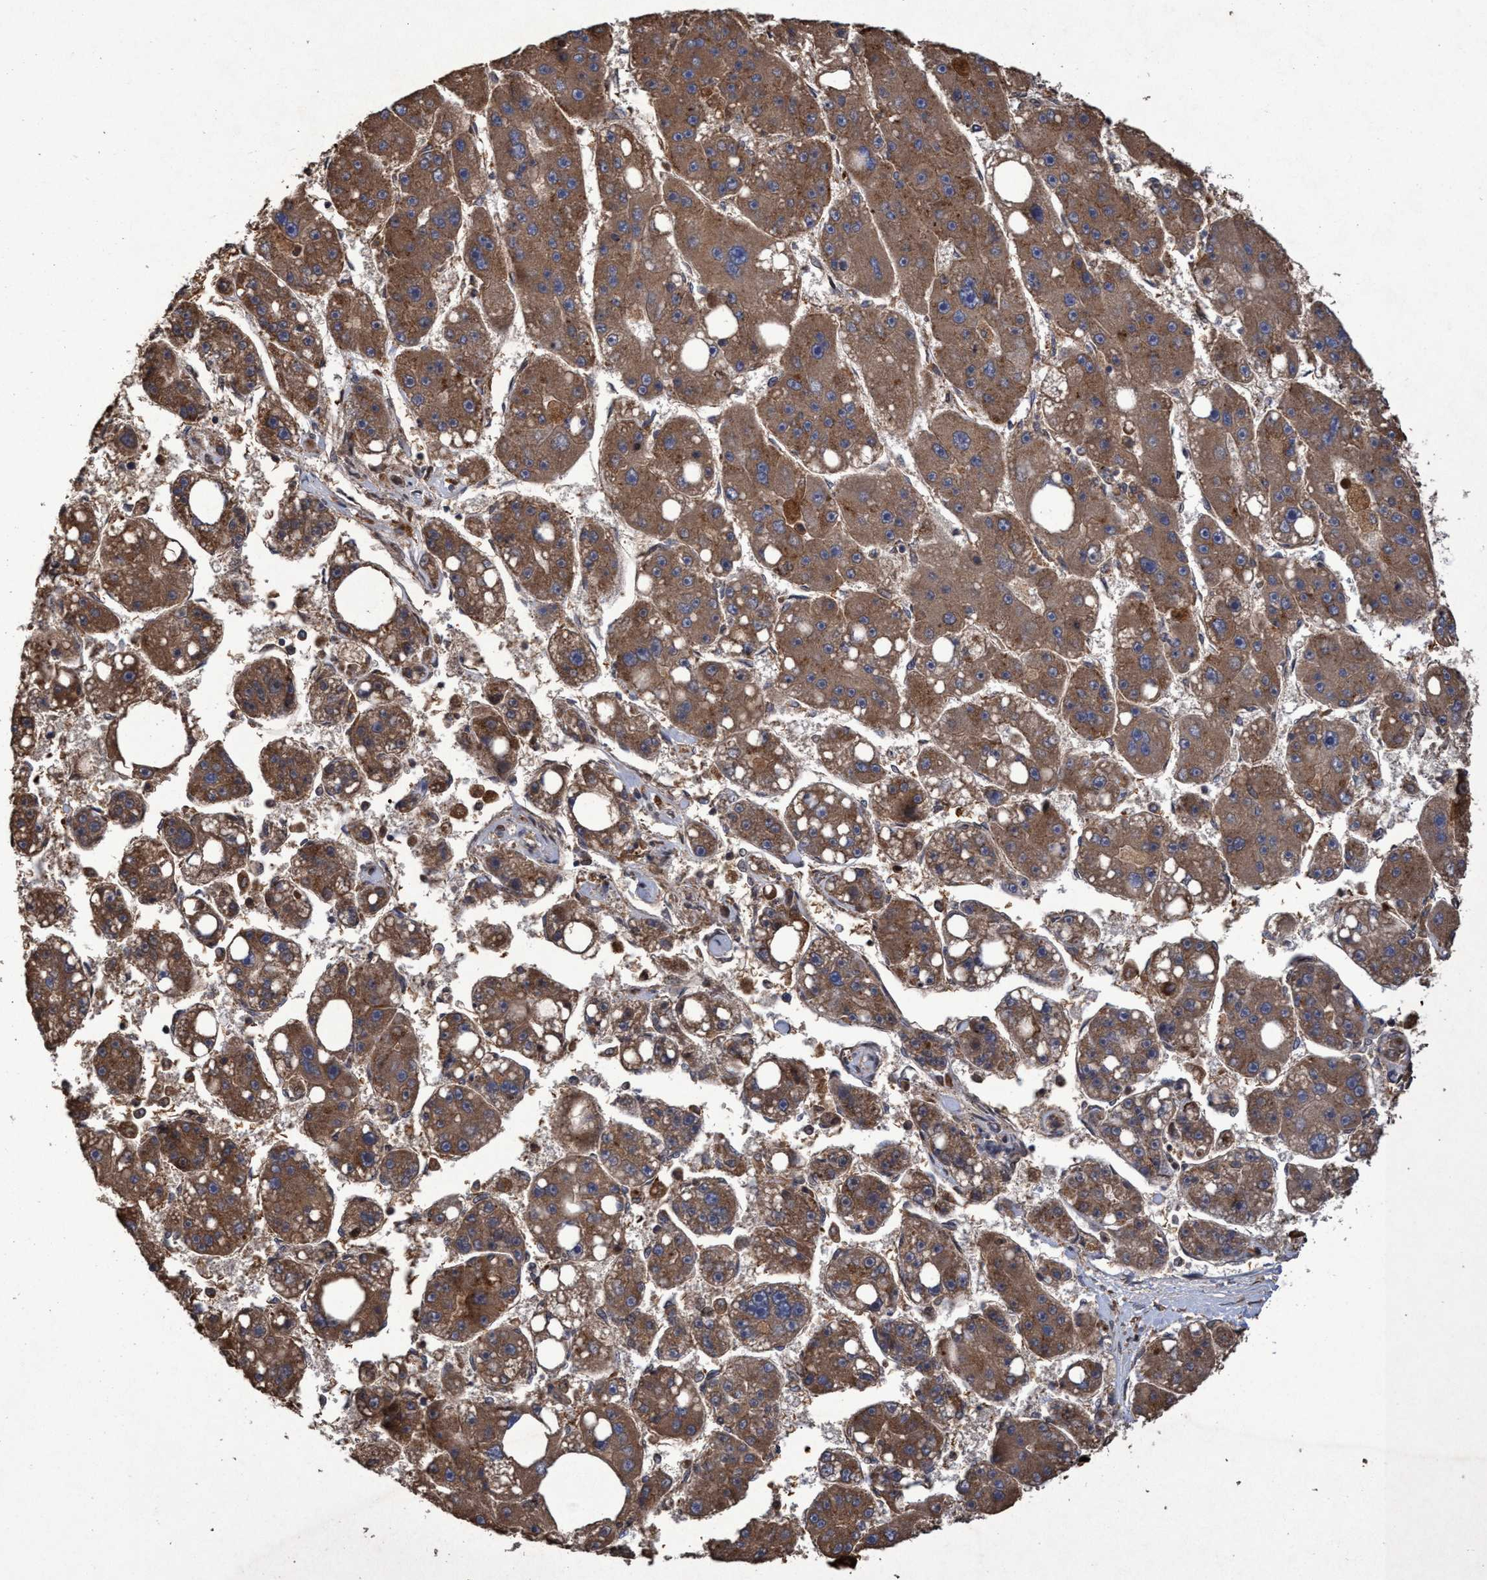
{"staining": {"intensity": "moderate", "quantity": ">75%", "location": "cytoplasmic/membranous"}, "tissue": "liver cancer", "cell_type": "Tumor cells", "image_type": "cancer", "snomed": [{"axis": "morphology", "description": "Carcinoma, Hepatocellular, NOS"}, {"axis": "topography", "description": "Liver"}], "caption": "Immunohistochemistry (DAB (3,3'-diaminobenzidine)) staining of liver hepatocellular carcinoma displays moderate cytoplasmic/membranous protein expression in approximately >75% of tumor cells. (brown staining indicates protein expression, while blue staining denotes nuclei).", "gene": "CHMP6", "patient": {"sex": "female", "age": 61}}